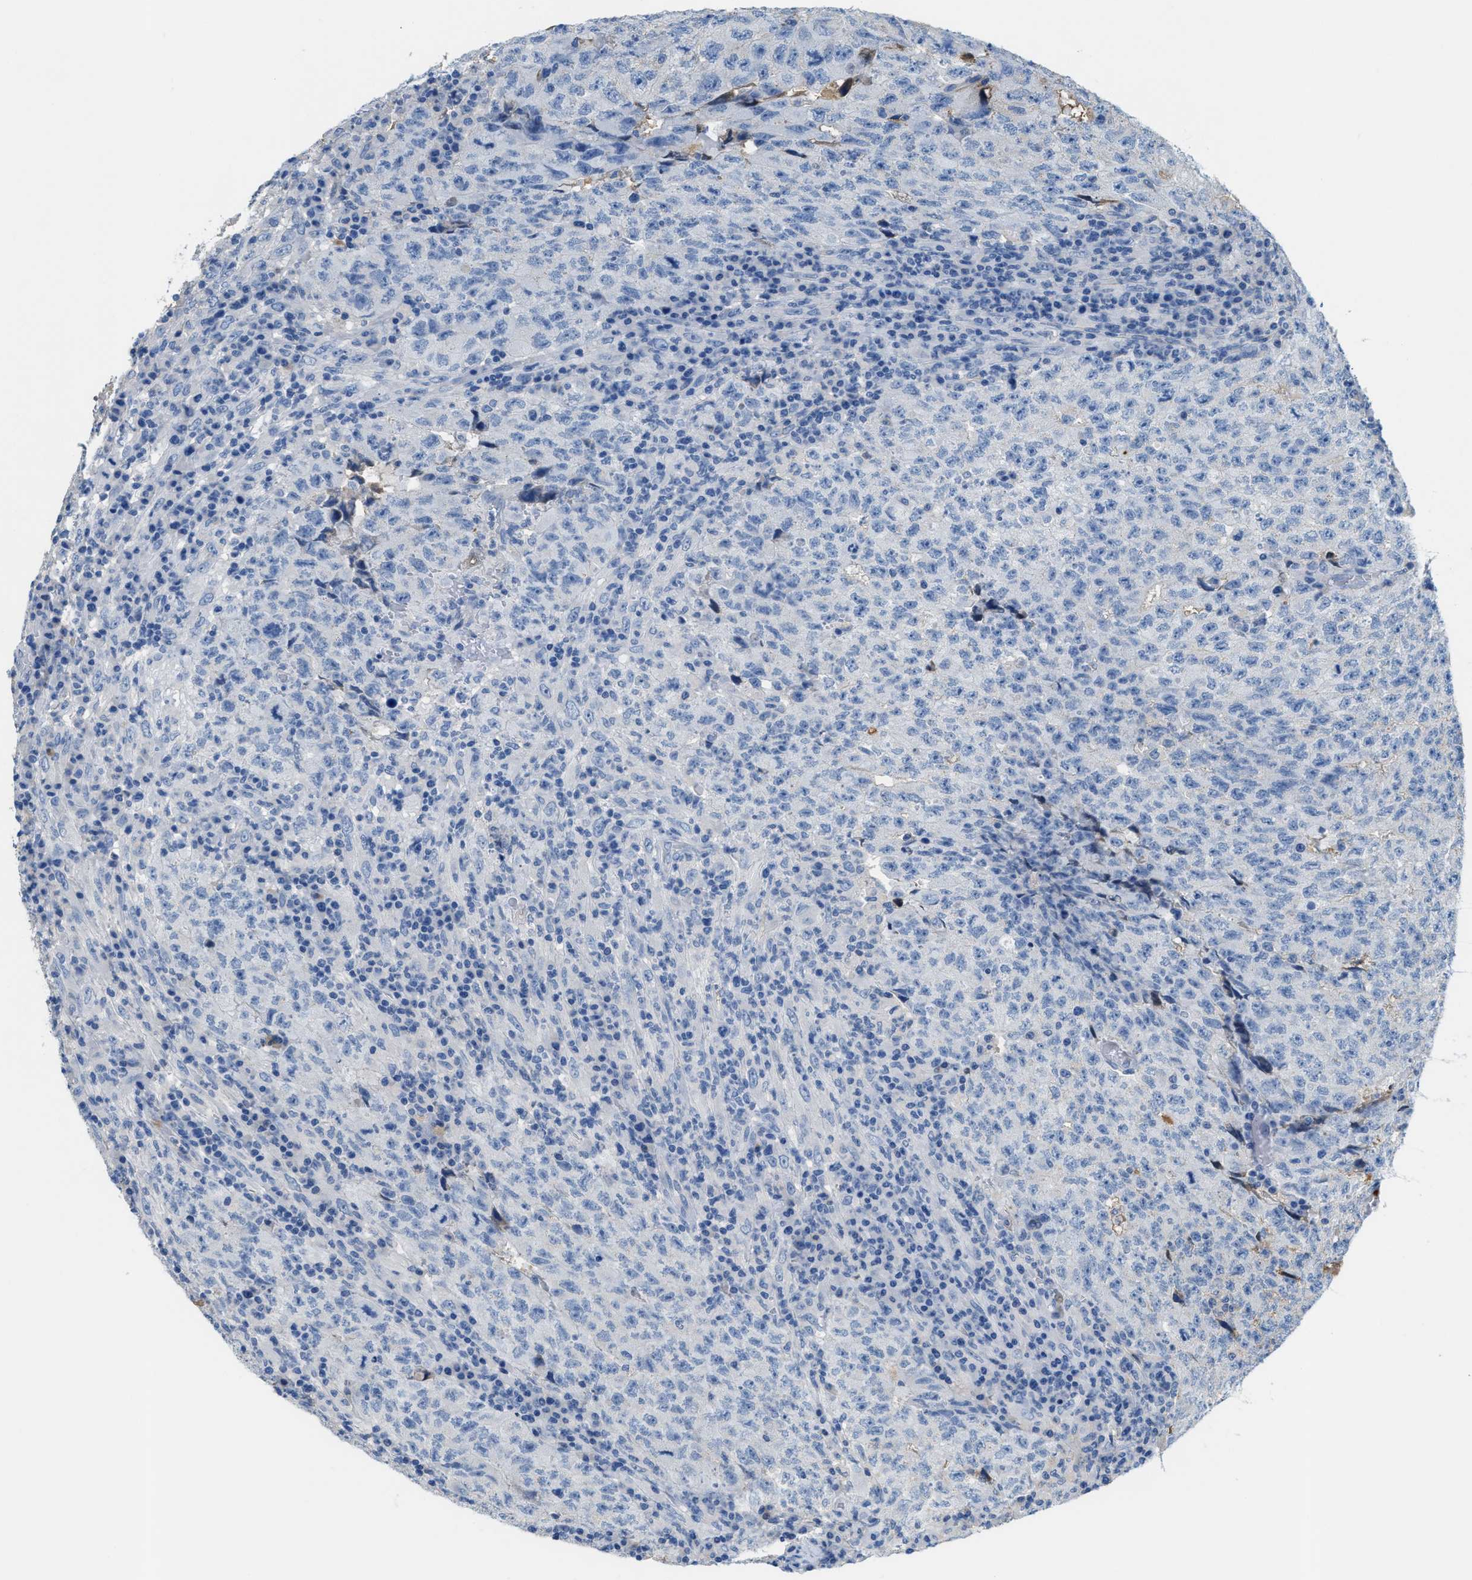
{"staining": {"intensity": "negative", "quantity": "none", "location": "none"}, "tissue": "testis cancer", "cell_type": "Tumor cells", "image_type": "cancer", "snomed": [{"axis": "morphology", "description": "Necrosis, NOS"}, {"axis": "morphology", "description": "Carcinoma, Embryonal, NOS"}, {"axis": "topography", "description": "Testis"}], "caption": "Histopathology image shows no protein expression in tumor cells of testis cancer (embryonal carcinoma) tissue.", "gene": "CFI", "patient": {"sex": "male", "age": 19}}